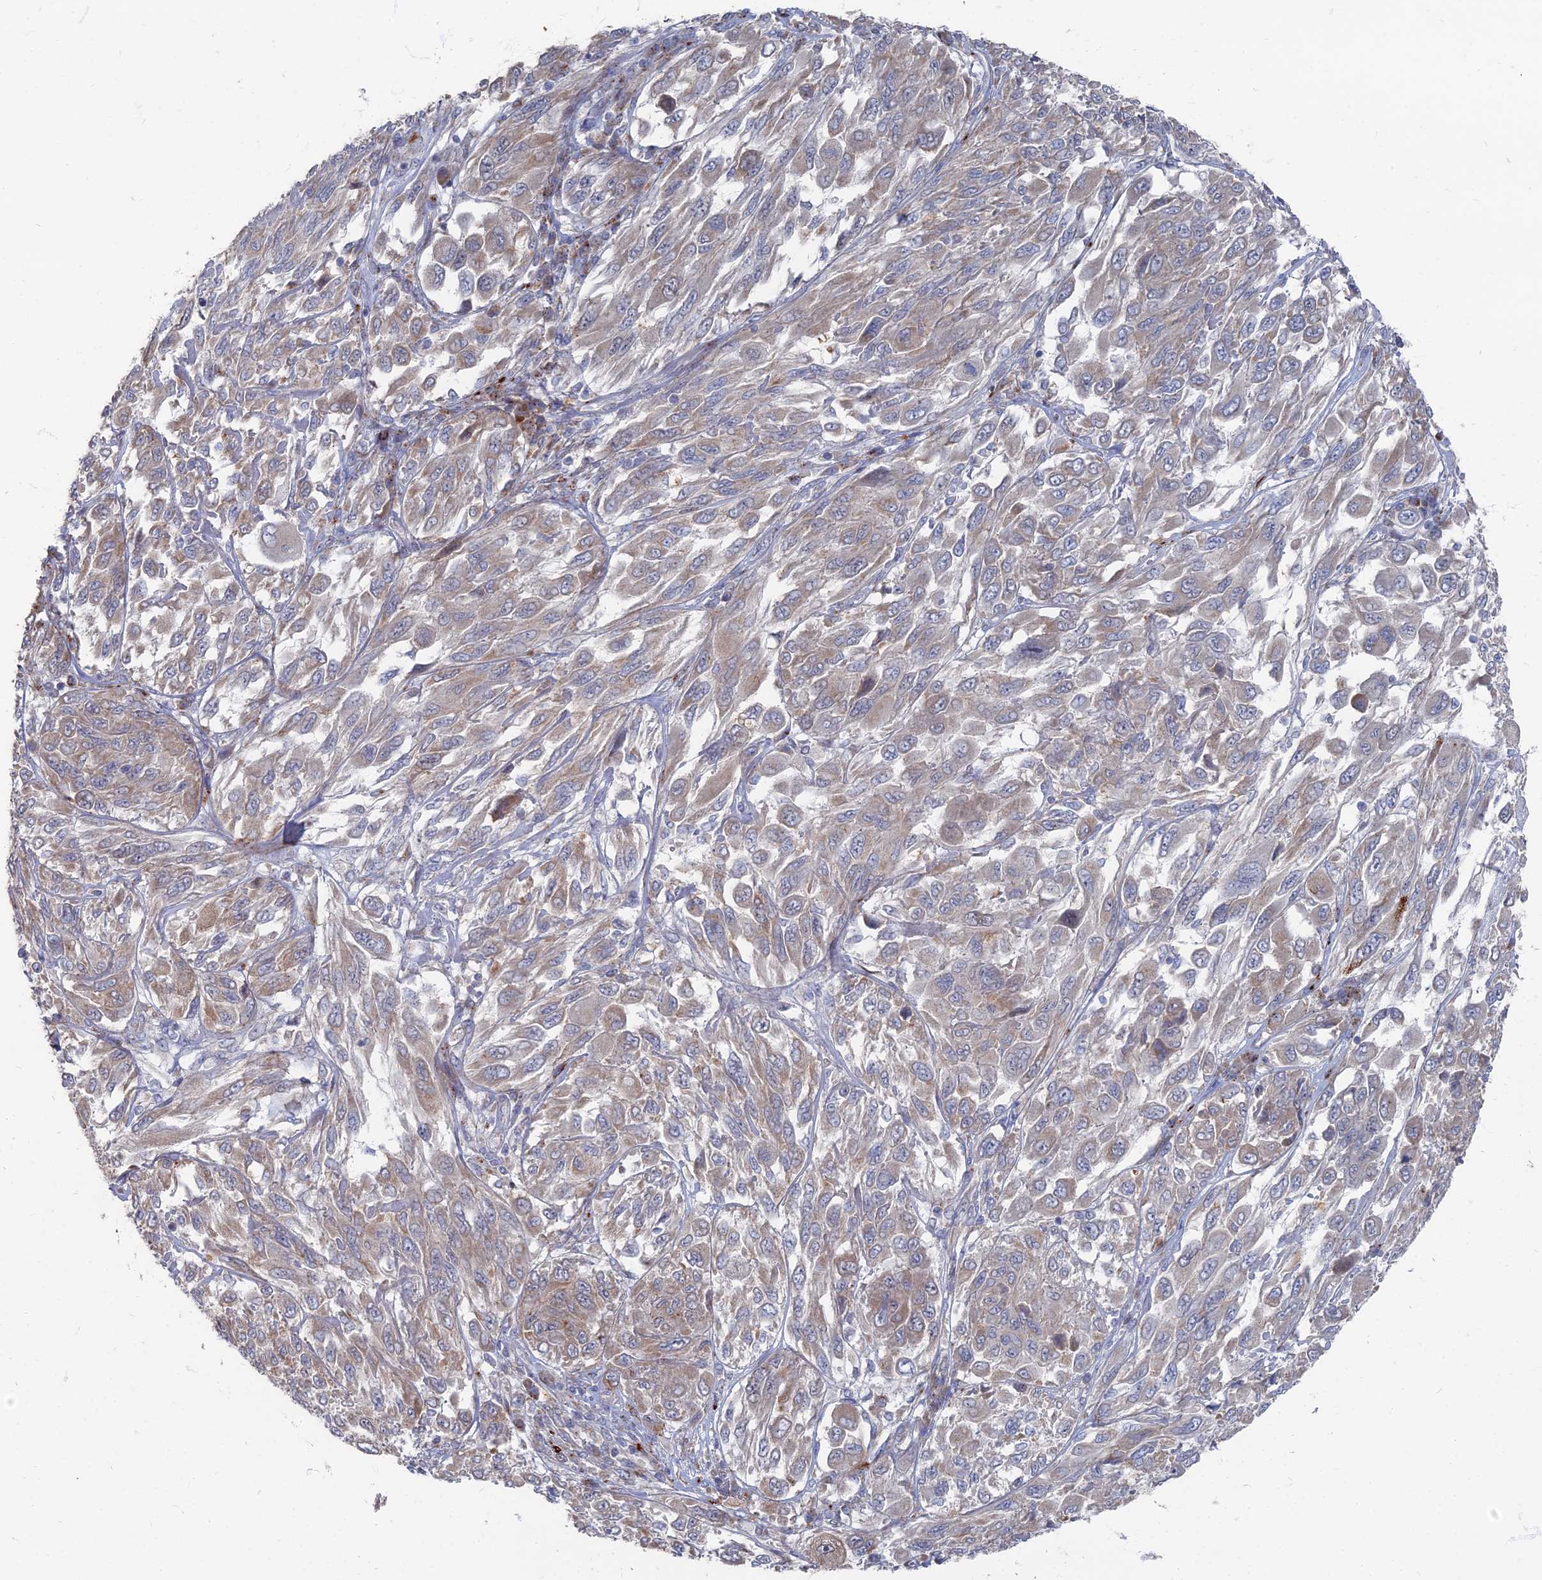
{"staining": {"intensity": "weak", "quantity": "25%-75%", "location": "cytoplasmic/membranous"}, "tissue": "melanoma", "cell_type": "Tumor cells", "image_type": "cancer", "snomed": [{"axis": "morphology", "description": "Malignant melanoma, NOS"}, {"axis": "topography", "description": "Skin"}], "caption": "Human malignant melanoma stained for a protein (brown) displays weak cytoplasmic/membranous positive expression in about 25%-75% of tumor cells.", "gene": "TMEM128", "patient": {"sex": "female", "age": 91}}